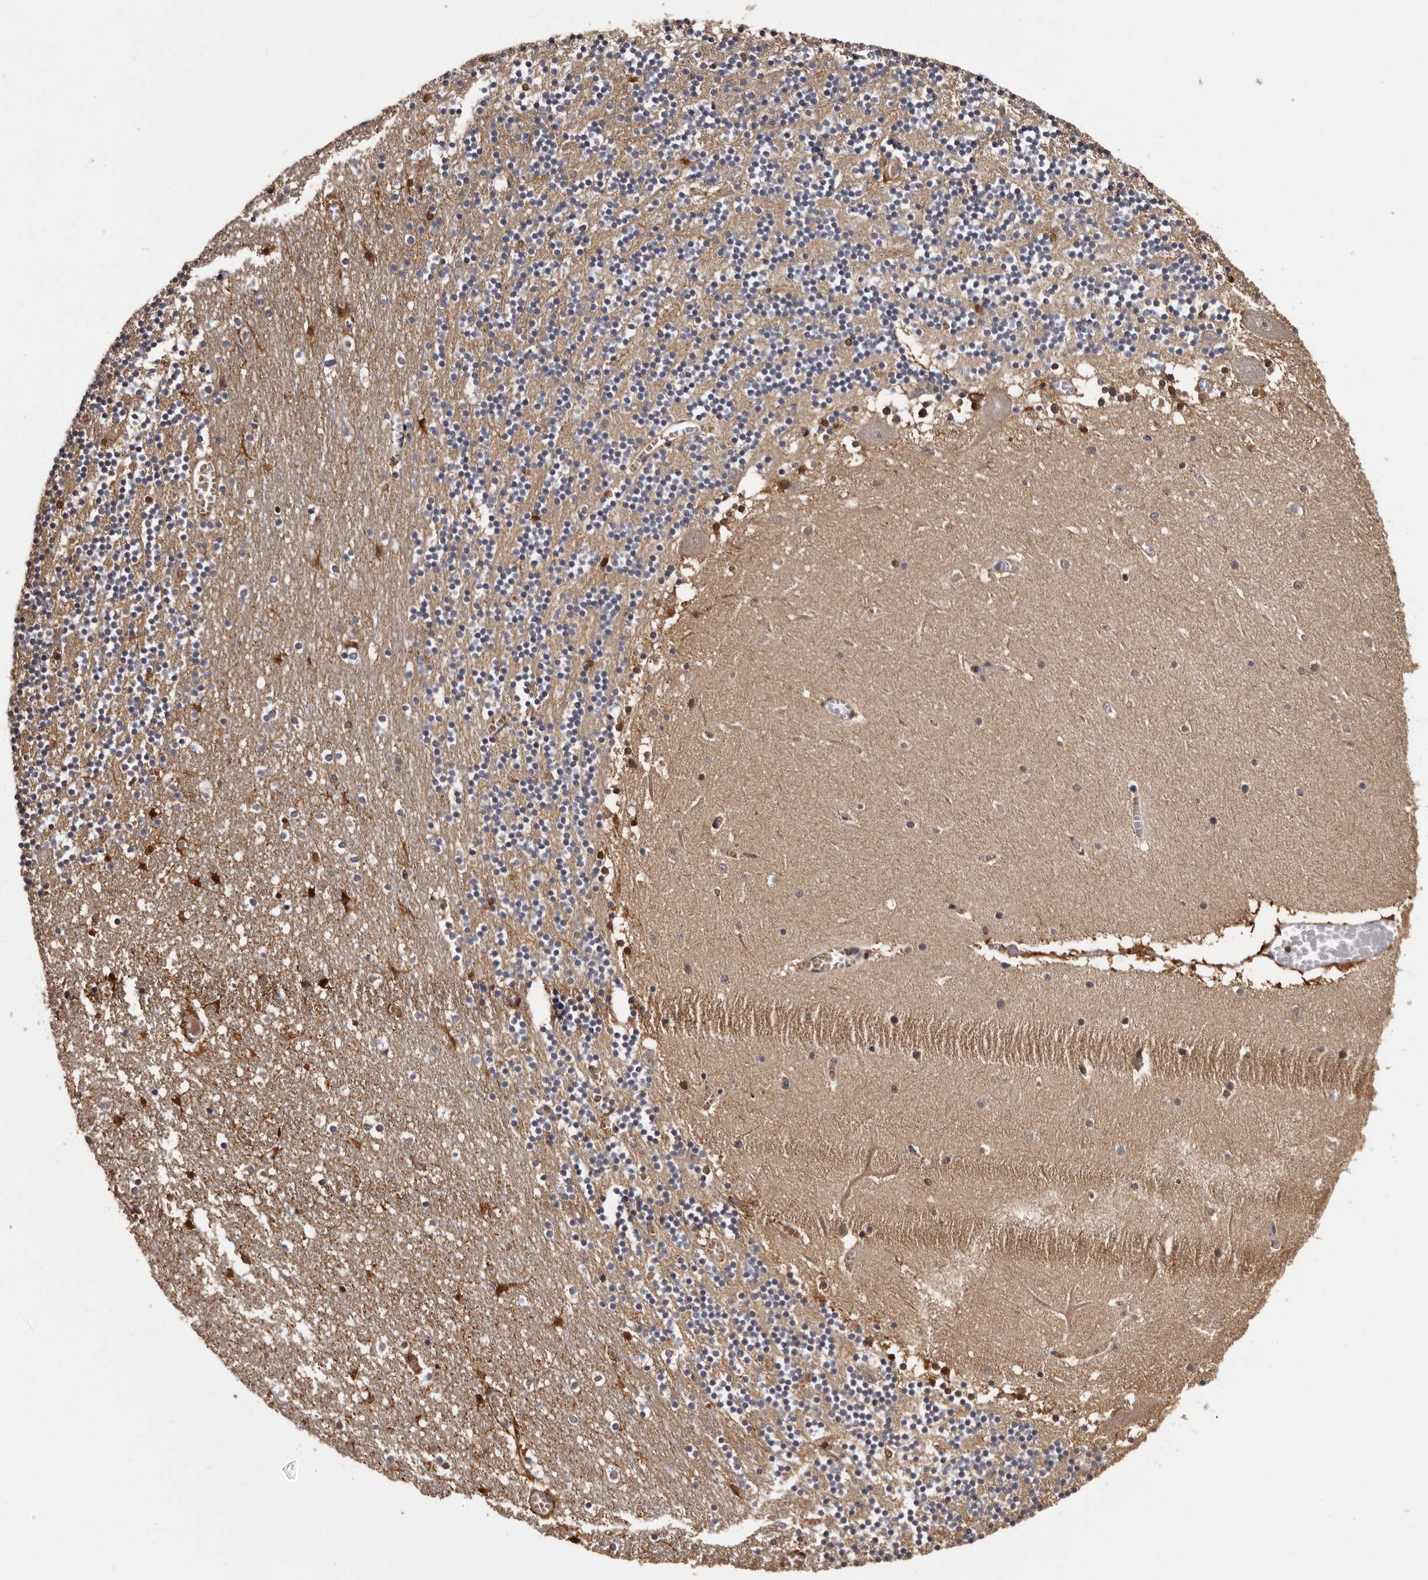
{"staining": {"intensity": "weak", "quantity": "25%-75%", "location": "cytoplasmic/membranous"}, "tissue": "cerebellum", "cell_type": "Cells in granular layer", "image_type": "normal", "snomed": [{"axis": "morphology", "description": "Normal tissue, NOS"}, {"axis": "topography", "description": "Cerebellum"}], "caption": "Immunohistochemistry (IHC) of unremarkable cerebellum shows low levels of weak cytoplasmic/membranous positivity in about 25%-75% of cells in granular layer. Immunohistochemistry stains the protein of interest in brown and the nuclei are stained blue.", "gene": "DNPH1", "patient": {"sex": "female", "age": 28}}